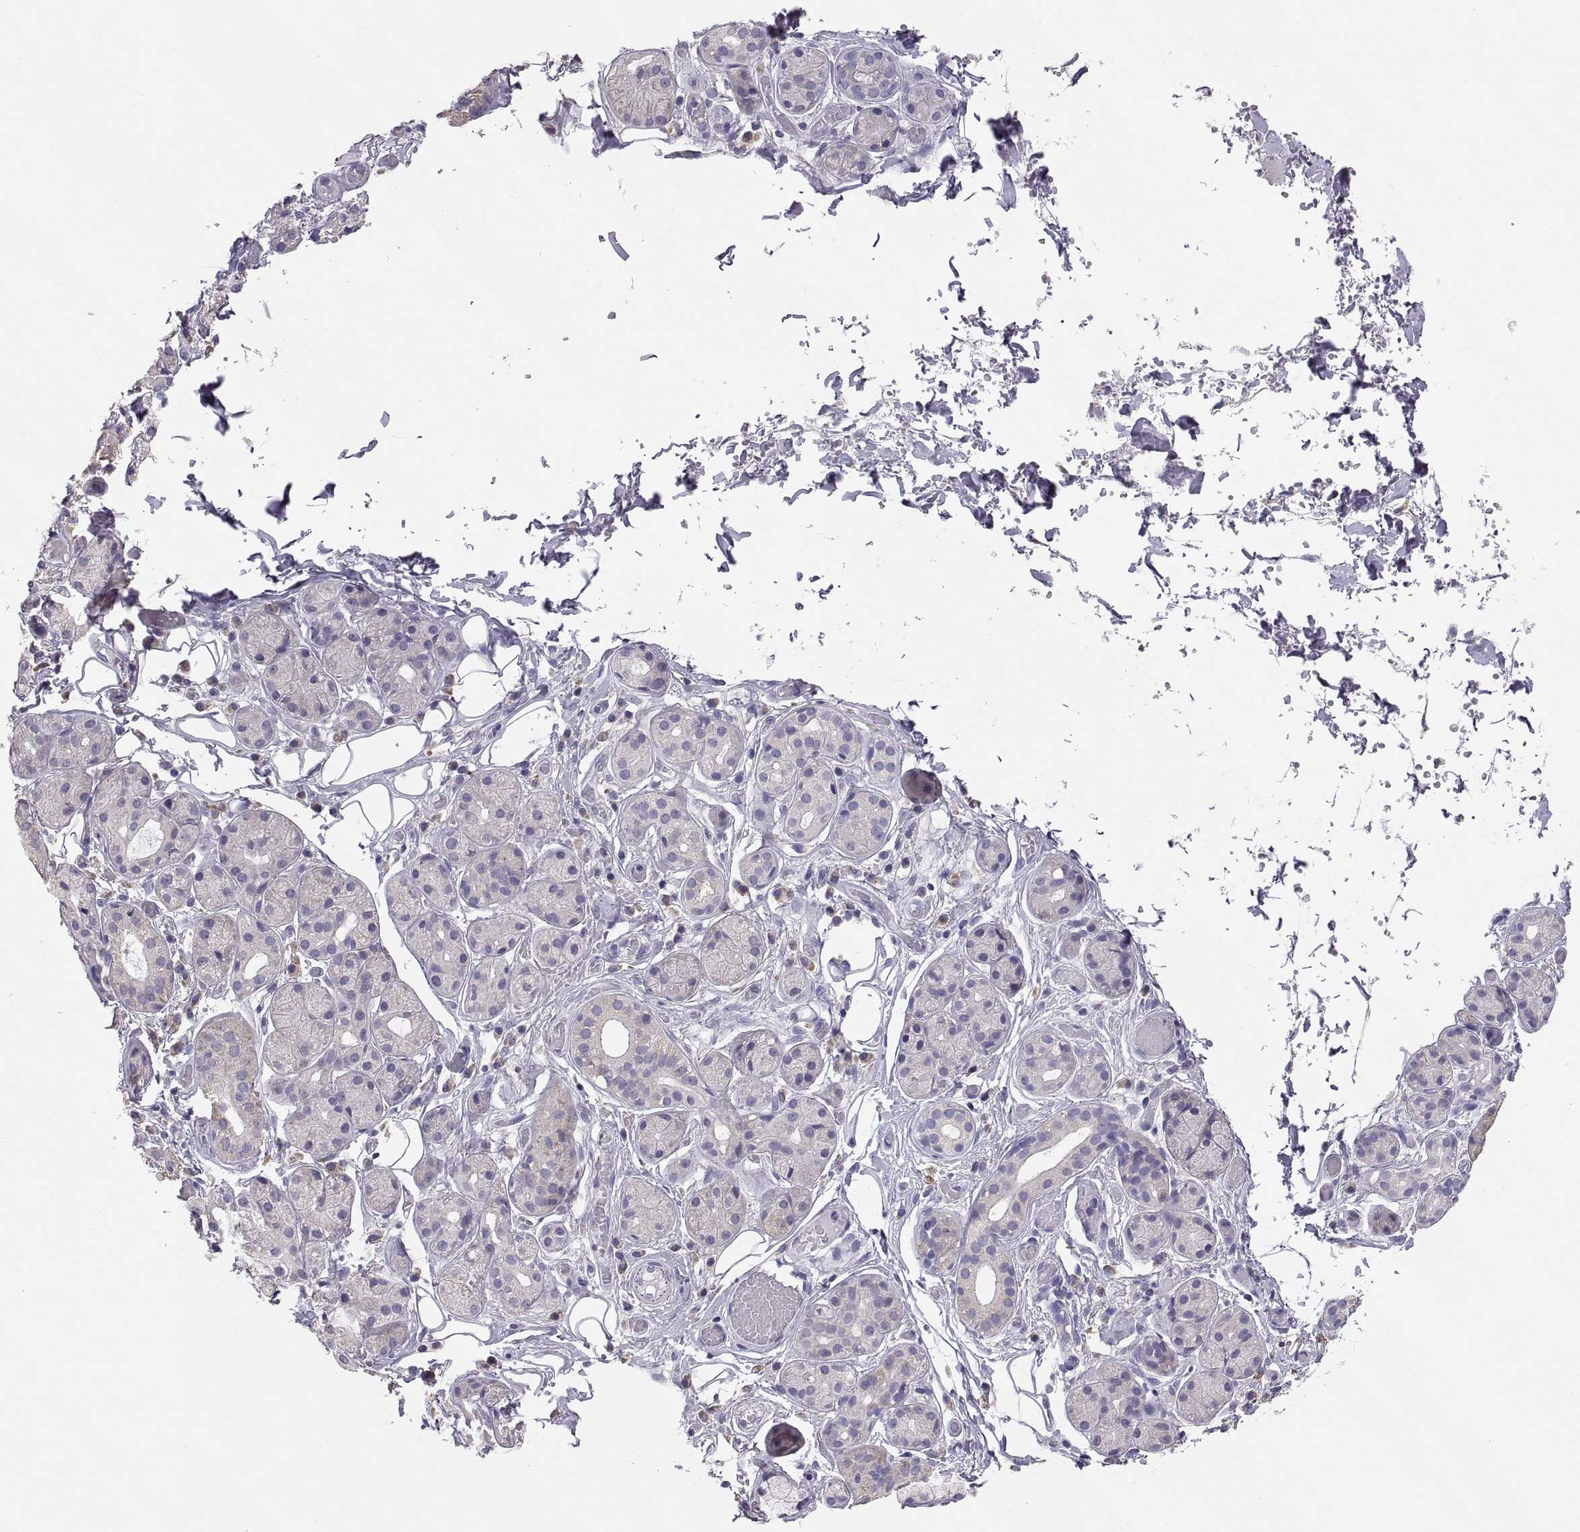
{"staining": {"intensity": "negative", "quantity": "none", "location": "none"}, "tissue": "salivary gland", "cell_type": "Glandular cells", "image_type": "normal", "snomed": [{"axis": "morphology", "description": "Normal tissue, NOS"}, {"axis": "topography", "description": "Salivary gland"}, {"axis": "topography", "description": "Peripheral nerve tissue"}], "caption": "DAB immunohistochemical staining of unremarkable salivary gland reveals no significant staining in glandular cells. (DAB IHC, high magnification).", "gene": "TNNC1", "patient": {"sex": "male", "age": 71}}